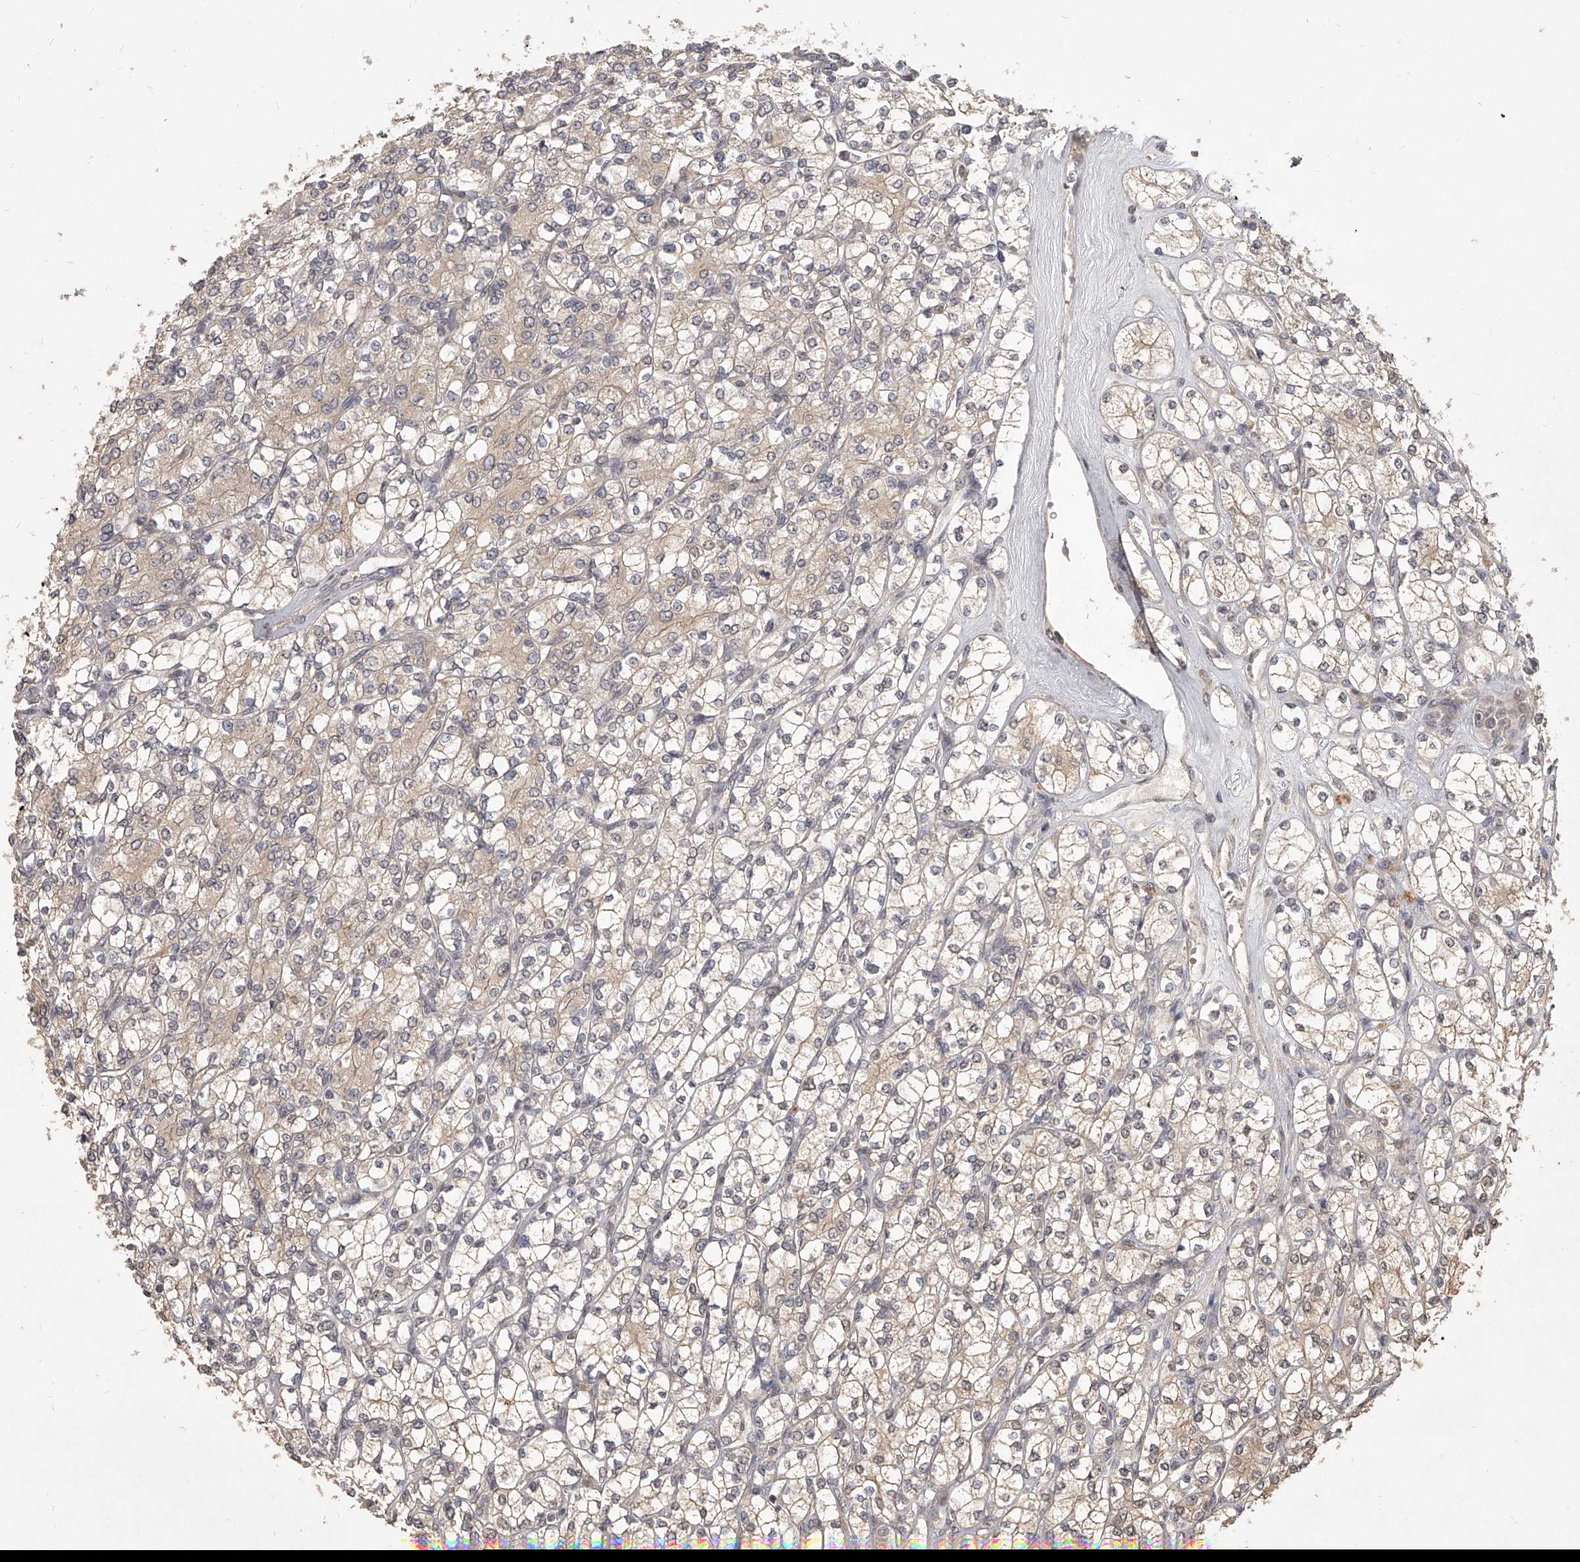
{"staining": {"intensity": "weak", "quantity": "25%-75%", "location": "cytoplasmic/membranous"}, "tissue": "renal cancer", "cell_type": "Tumor cells", "image_type": "cancer", "snomed": [{"axis": "morphology", "description": "Adenocarcinoma, NOS"}, {"axis": "topography", "description": "Kidney"}], "caption": "Immunohistochemical staining of human adenocarcinoma (renal) displays low levels of weak cytoplasmic/membranous positivity in approximately 25%-75% of tumor cells.", "gene": "SLC37A1", "patient": {"sex": "male", "age": 77}}